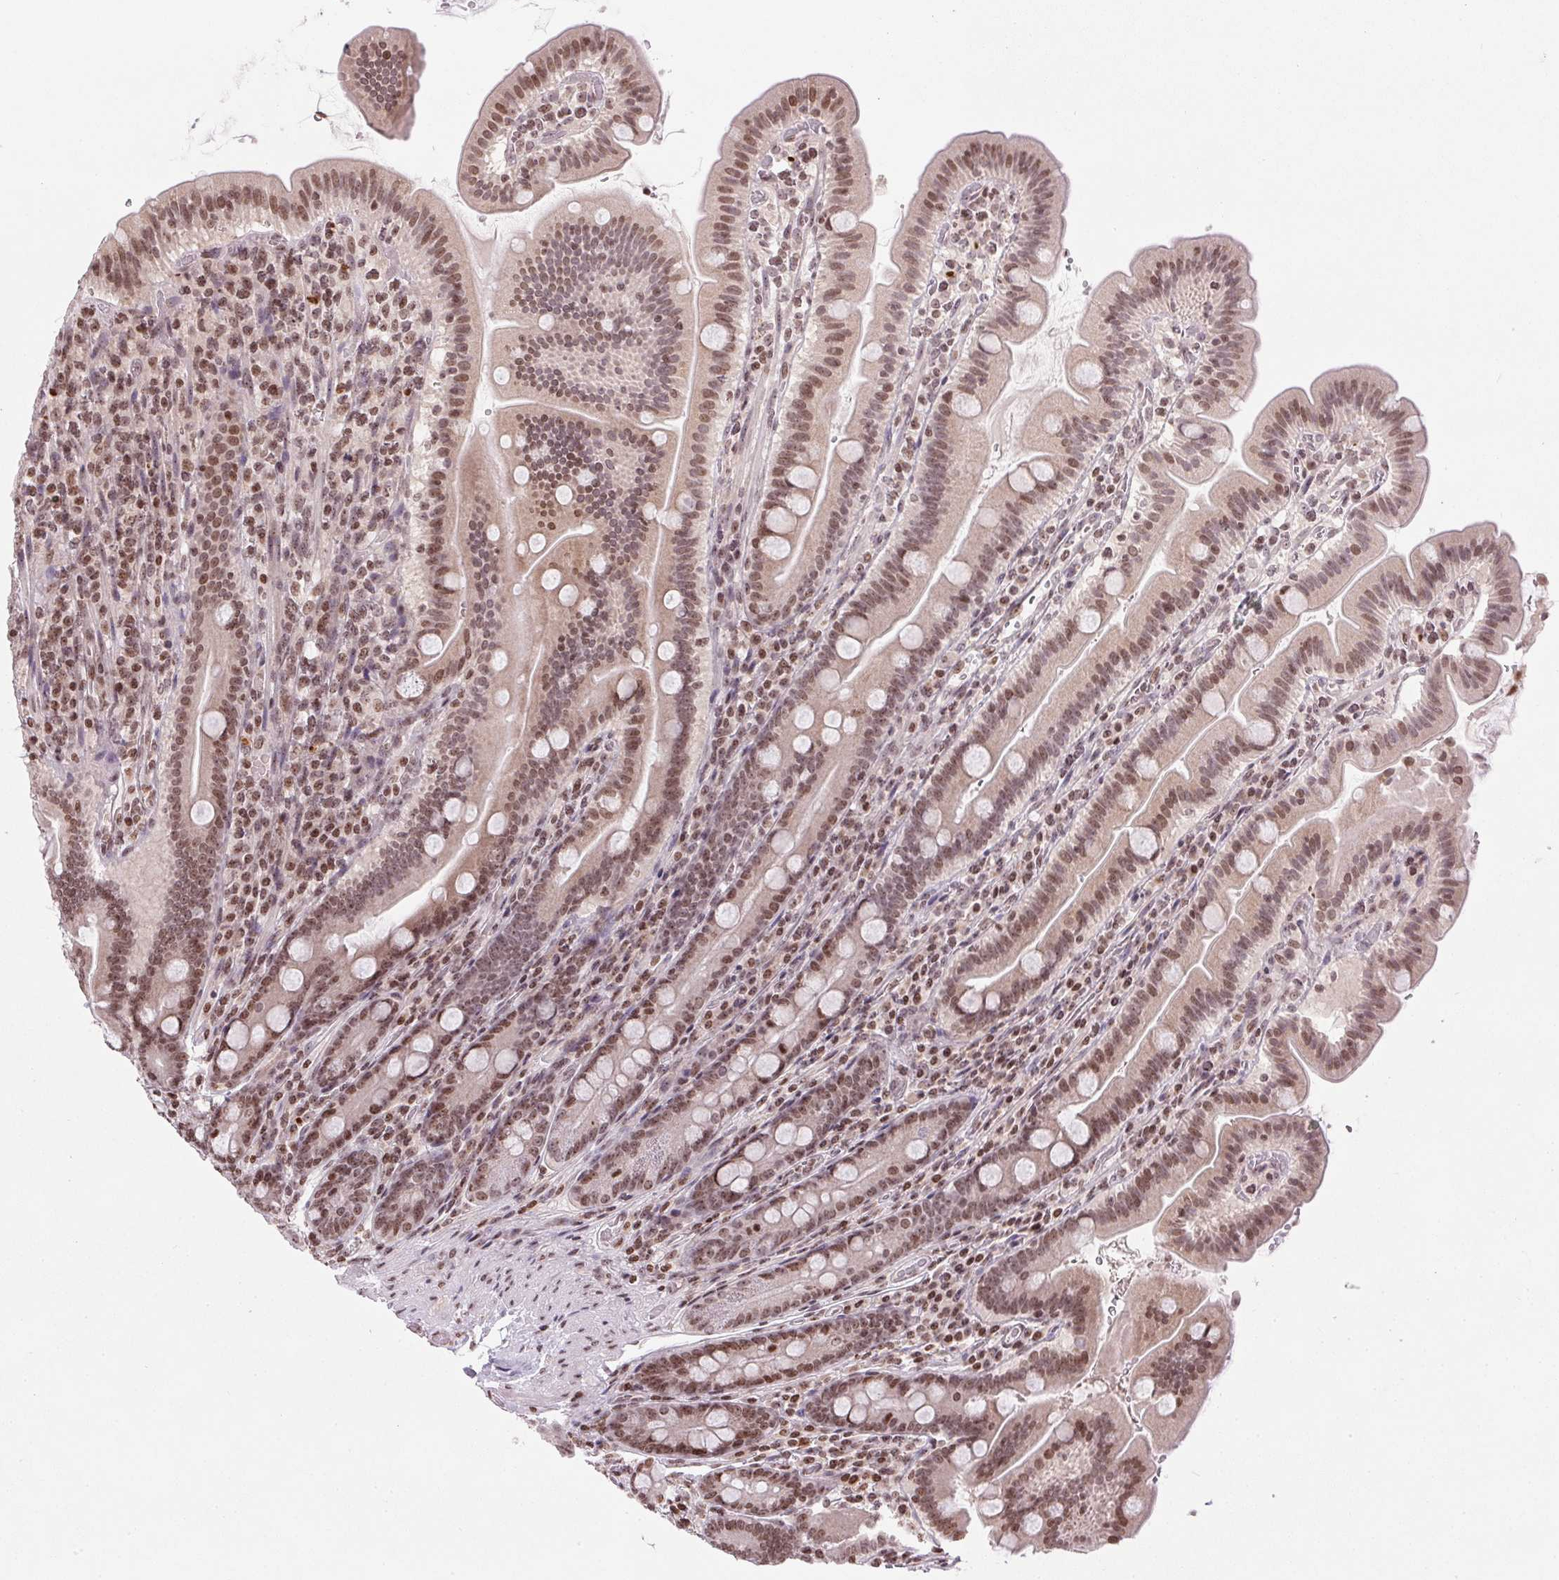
{"staining": {"intensity": "moderate", "quantity": ">75%", "location": "nuclear"}, "tissue": "small intestine", "cell_type": "Glandular cells", "image_type": "normal", "snomed": [{"axis": "morphology", "description": "Normal tissue, NOS"}, {"axis": "topography", "description": "Small intestine"}], "caption": "DAB immunohistochemical staining of normal human small intestine displays moderate nuclear protein positivity in approximately >75% of glandular cells. (brown staining indicates protein expression, while blue staining denotes nuclei).", "gene": "RNF181", "patient": {"sex": "male", "age": 26}}